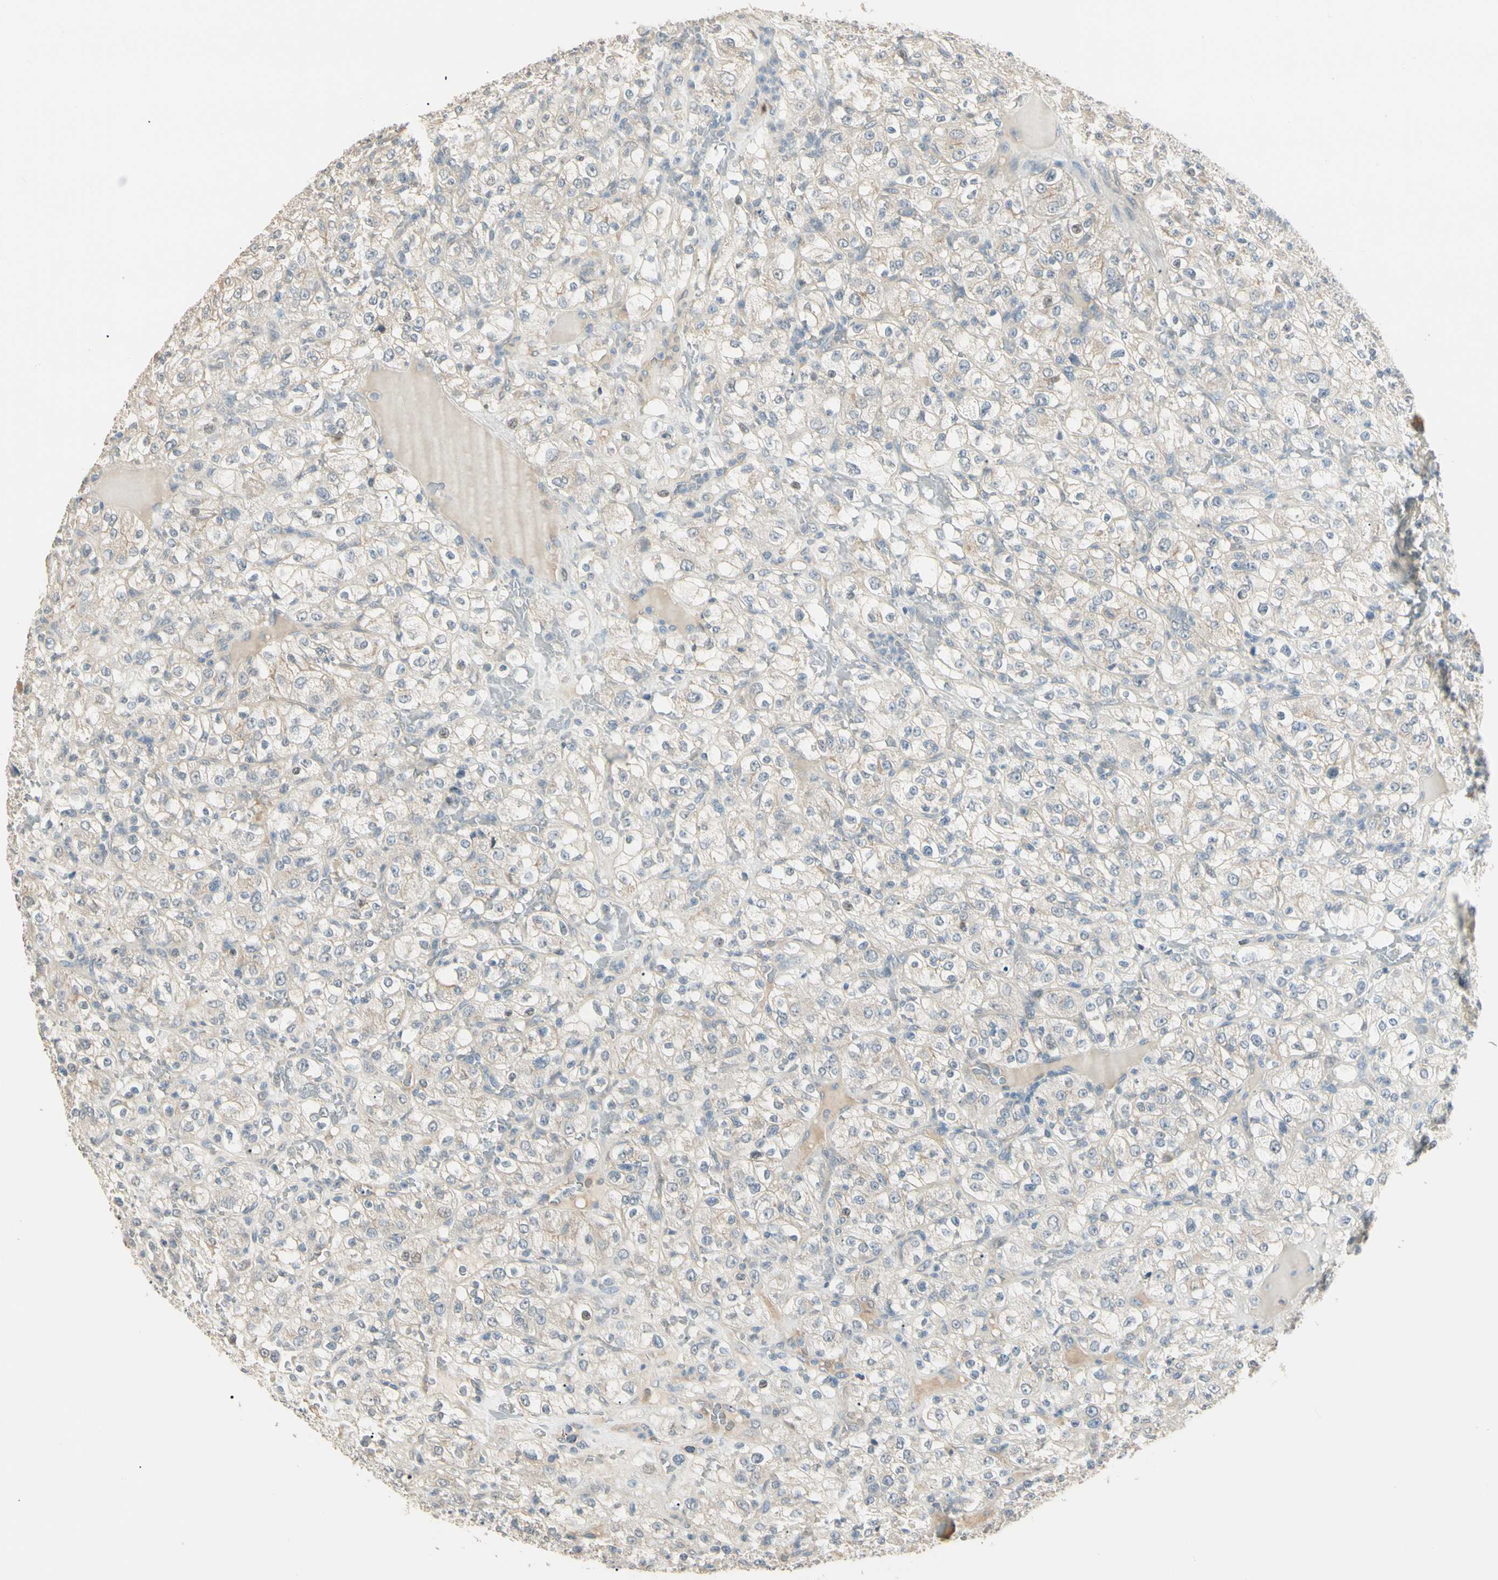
{"staining": {"intensity": "negative", "quantity": "none", "location": "none"}, "tissue": "renal cancer", "cell_type": "Tumor cells", "image_type": "cancer", "snomed": [{"axis": "morphology", "description": "Normal tissue, NOS"}, {"axis": "morphology", "description": "Adenocarcinoma, NOS"}, {"axis": "topography", "description": "Kidney"}], "caption": "DAB immunohistochemical staining of human adenocarcinoma (renal) exhibits no significant expression in tumor cells.", "gene": "GNE", "patient": {"sex": "female", "age": 72}}